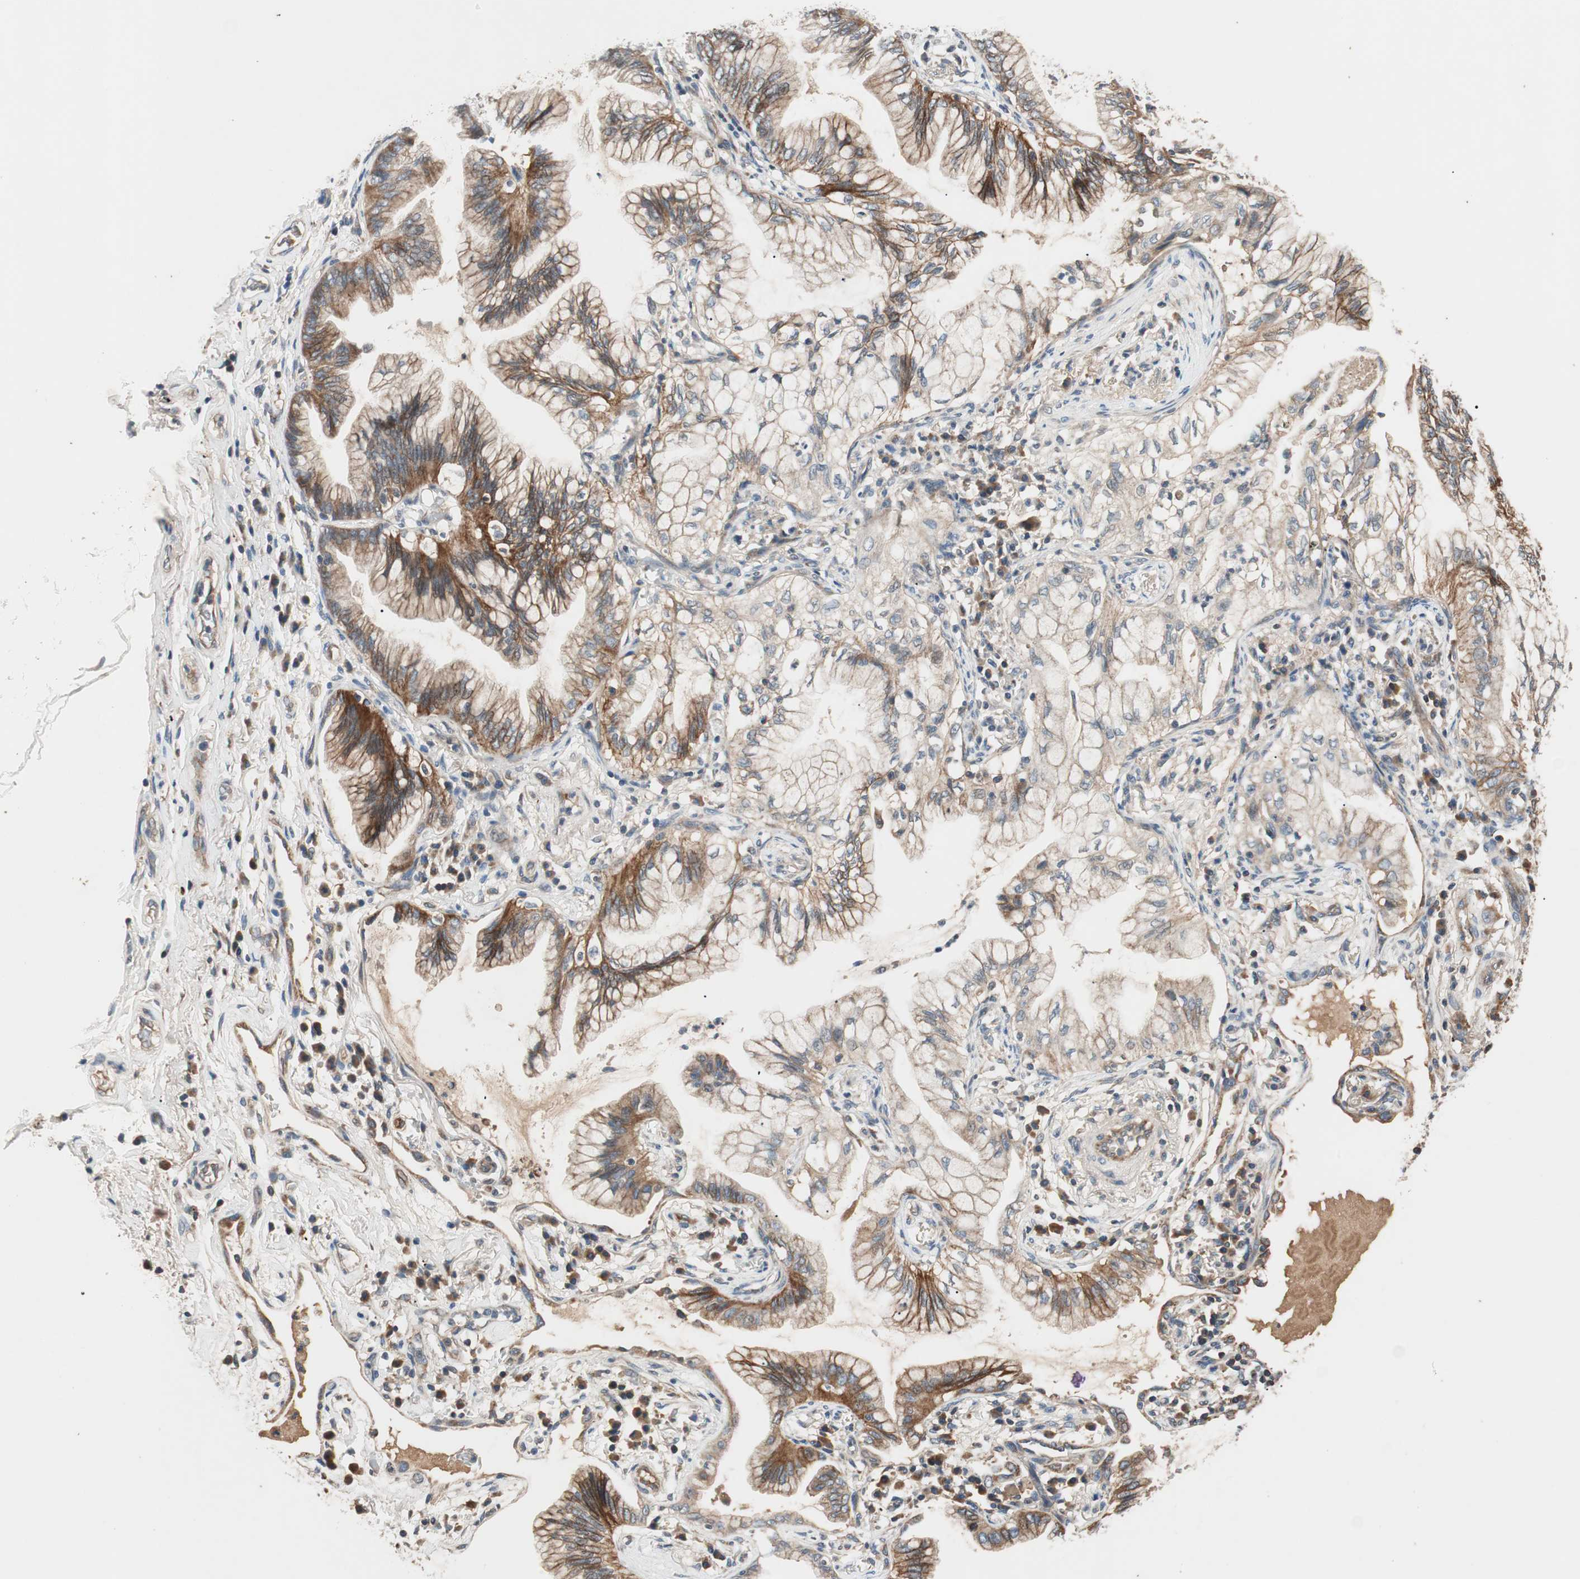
{"staining": {"intensity": "strong", "quantity": "25%-75%", "location": "cytoplasmic/membranous"}, "tissue": "lung cancer", "cell_type": "Tumor cells", "image_type": "cancer", "snomed": [{"axis": "morphology", "description": "Adenocarcinoma, NOS"}, {"axis": "topography", "description": "Lung"}], "caption": "Lung adenocarcinoma was stained to show a protein in brown. There is high levels of strong cytoplasmic/membranous positivity in about 25%-75% of tumor cells. Using DAB (brown) and hematoxylin (blue) stains, captured at high magnification using brightfield microscopy.", "gene": "HPN", "patient": {"sex": "female", "age": 70}}